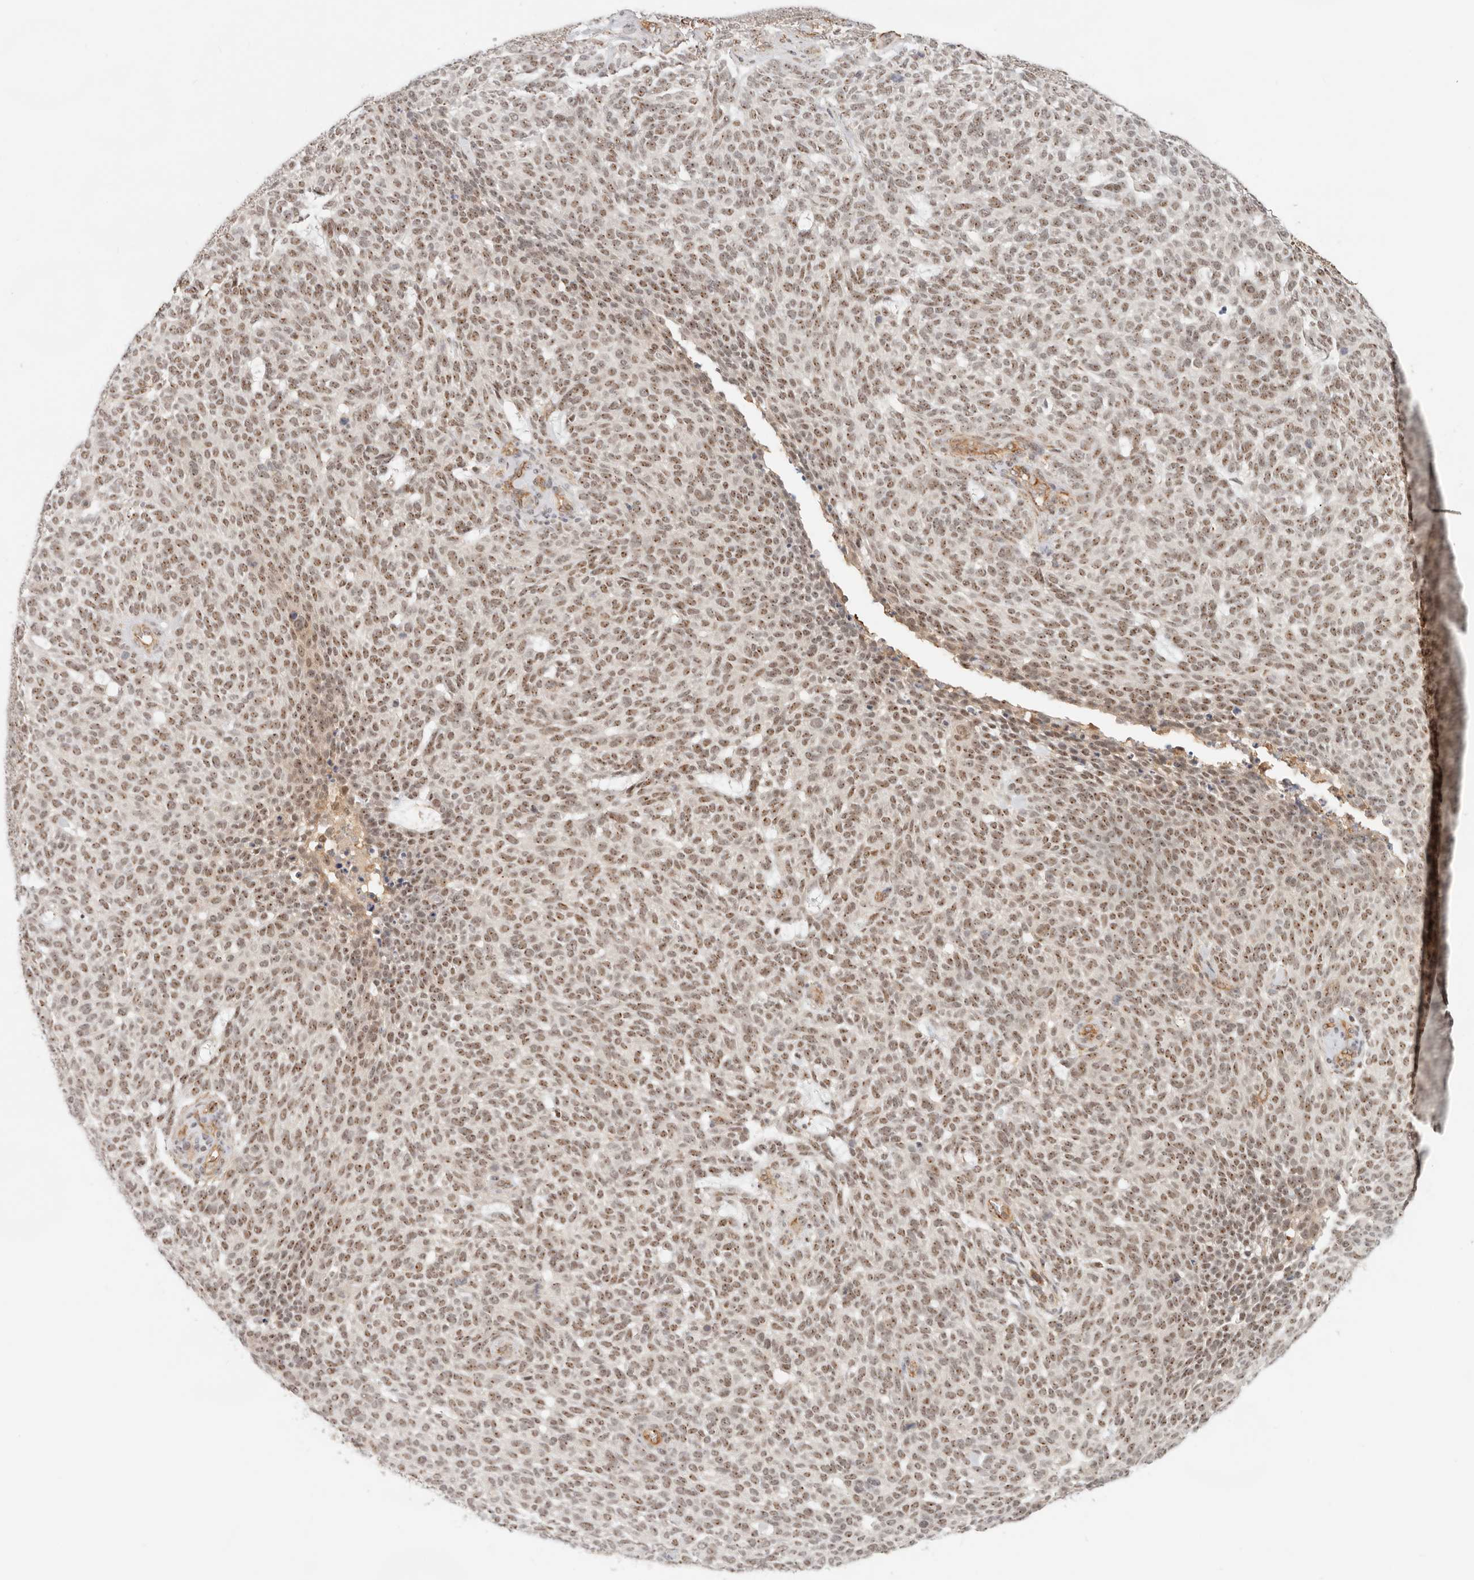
{"staining": {"intensity": "moderate", "quantity": ">75%", "location": "nuclear"}, "tissue": "skin cancer", "cell_type": "Tumor cells", "image_type": "cancer", "snomed": [{"axis": "morphology", "description": "Squamous cell carcinoma, NOS"}, {"axis": "topography", "description": "Skin"}], "caption": "Immunohistochemical staining of skin cancer (squamous cell carcinoma) exhibits medium levels of moderate nuclear staining in about >75% of tumor cells.", "gene": "HEXD", "patient": {"sex": "female", "age": 90}}